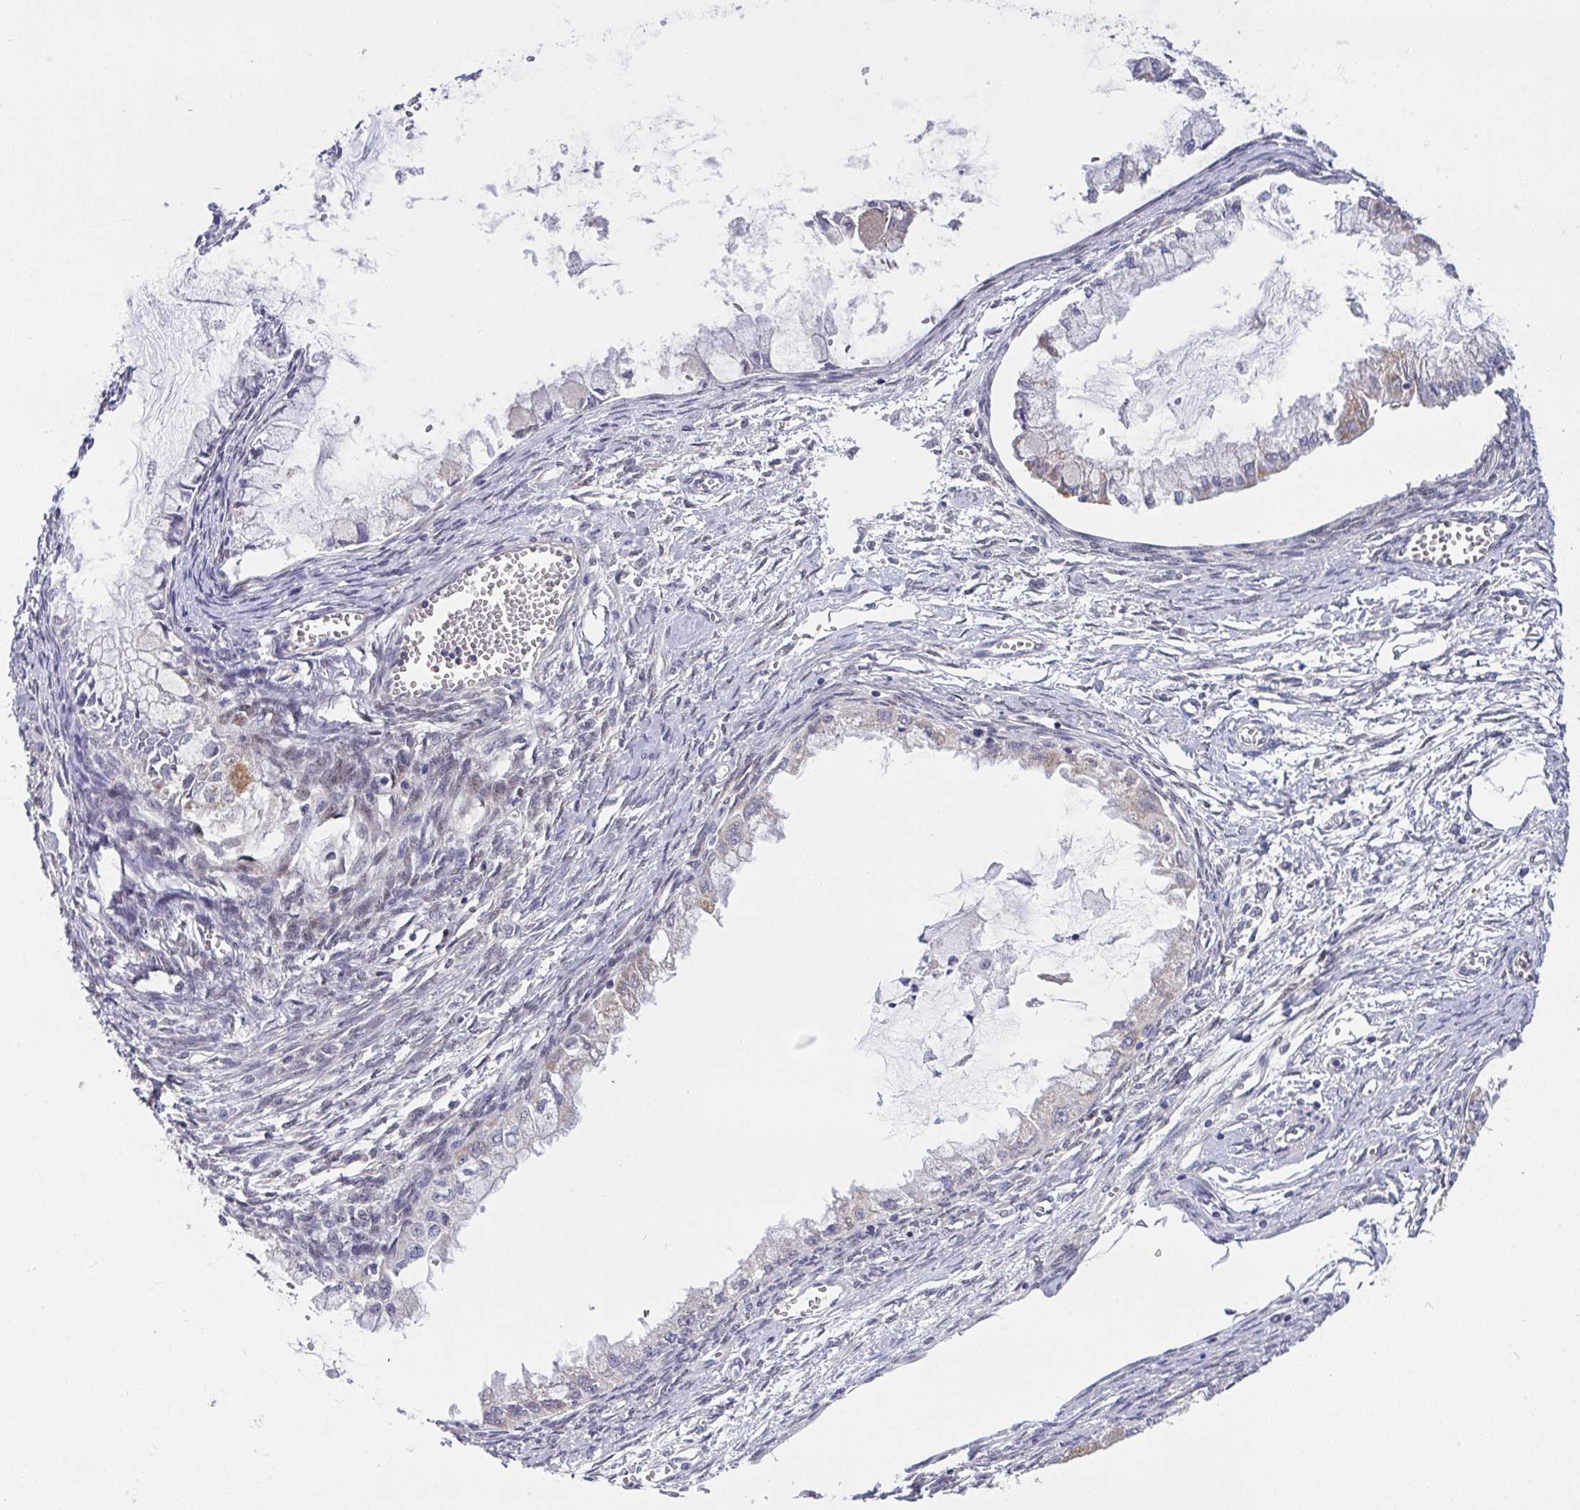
{"staining": {"intensity": "negative", "quantity": "none", "location": "none"}, "tissue": "ovarian cancer", "cell_type": "Tumor cells", "image_type": "cancer", "snomed": [{"axis": "morphology", "description": "Cystadenocarcinoma, mucinous, NOS"}, {"axis": "topography", "description": "Ovary"}], "caption": "IHC image of ovarian mucinous cystadenocarcinoma stained for a protein (brown), which demonstrates no staining in tumor cells. Brightfield microscopy of immunohistochemistry (IHC) stained with DAB (3,3'-diaminobenzidine) (brown) and hematoxylin (blue), captured at high magnification.", "gene": "L3HYPDH", "patient": {"sex": "female", "age": 34}}